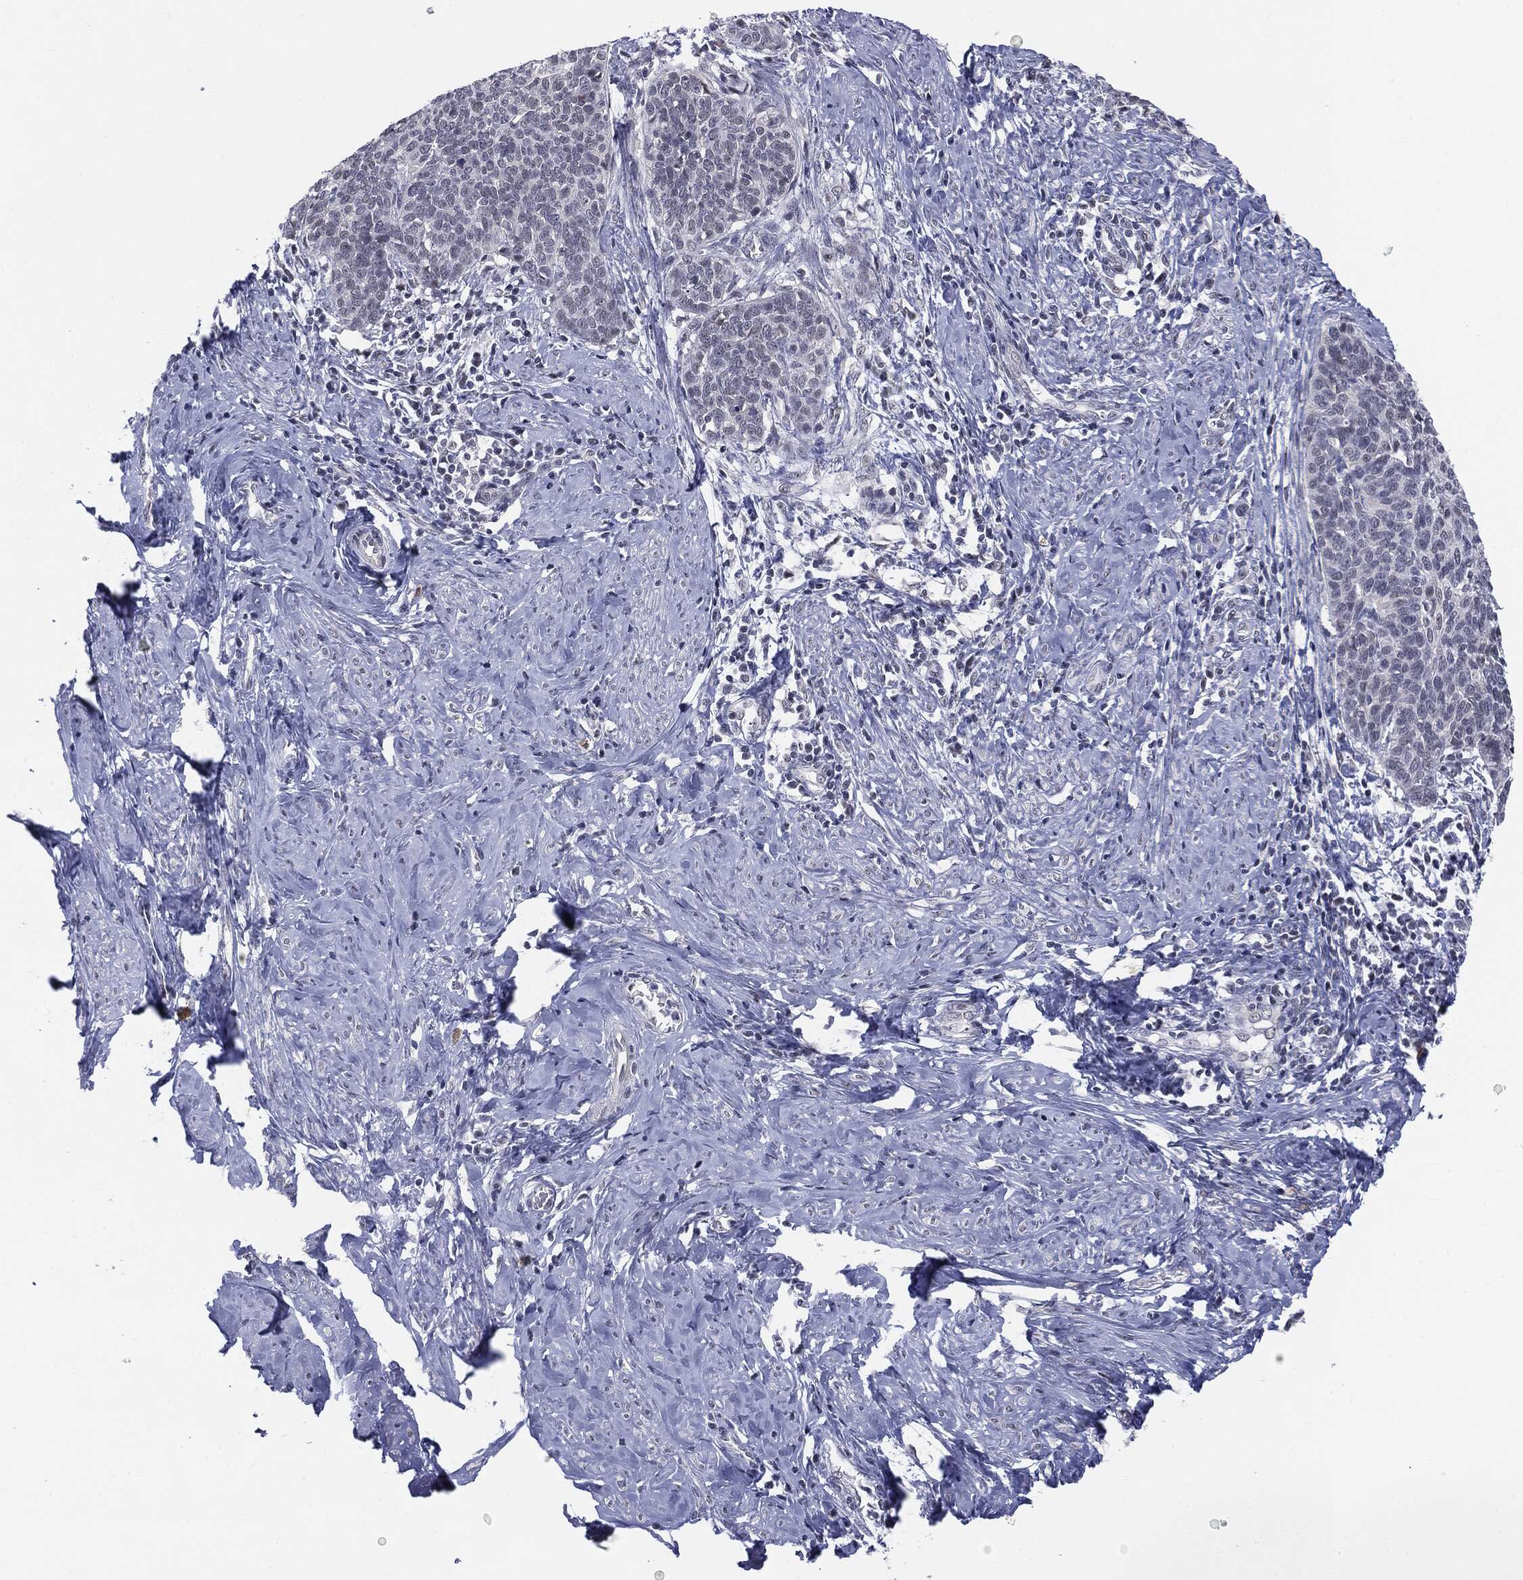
{"staining": {"intensity": "negative", "quantity": "none", "location": "none"}, "tissue": "cervical cancer", "cell_type": "Tumor cells", "image_type": "cancer", "snomed": [{"axis": "morphology", "description": "Normal tissue, NOS"}, {"axis": "morphology", "description": "Squamous cell carcinoma, NOS"}, {"axis": "topography", "description": "Cervix"}], "caption": "Immunohistochemical staining of squamous cell carcinoma (cervical) reveals no significant staining in tumor cells. (DAB (3,3'-diaminobenzidine) immunohistochemistry (IHC) visualized using brightfield microscopy, high magnification).", "gene": "SLC5A5", "patient": {"sex": "female", "age": 39}}